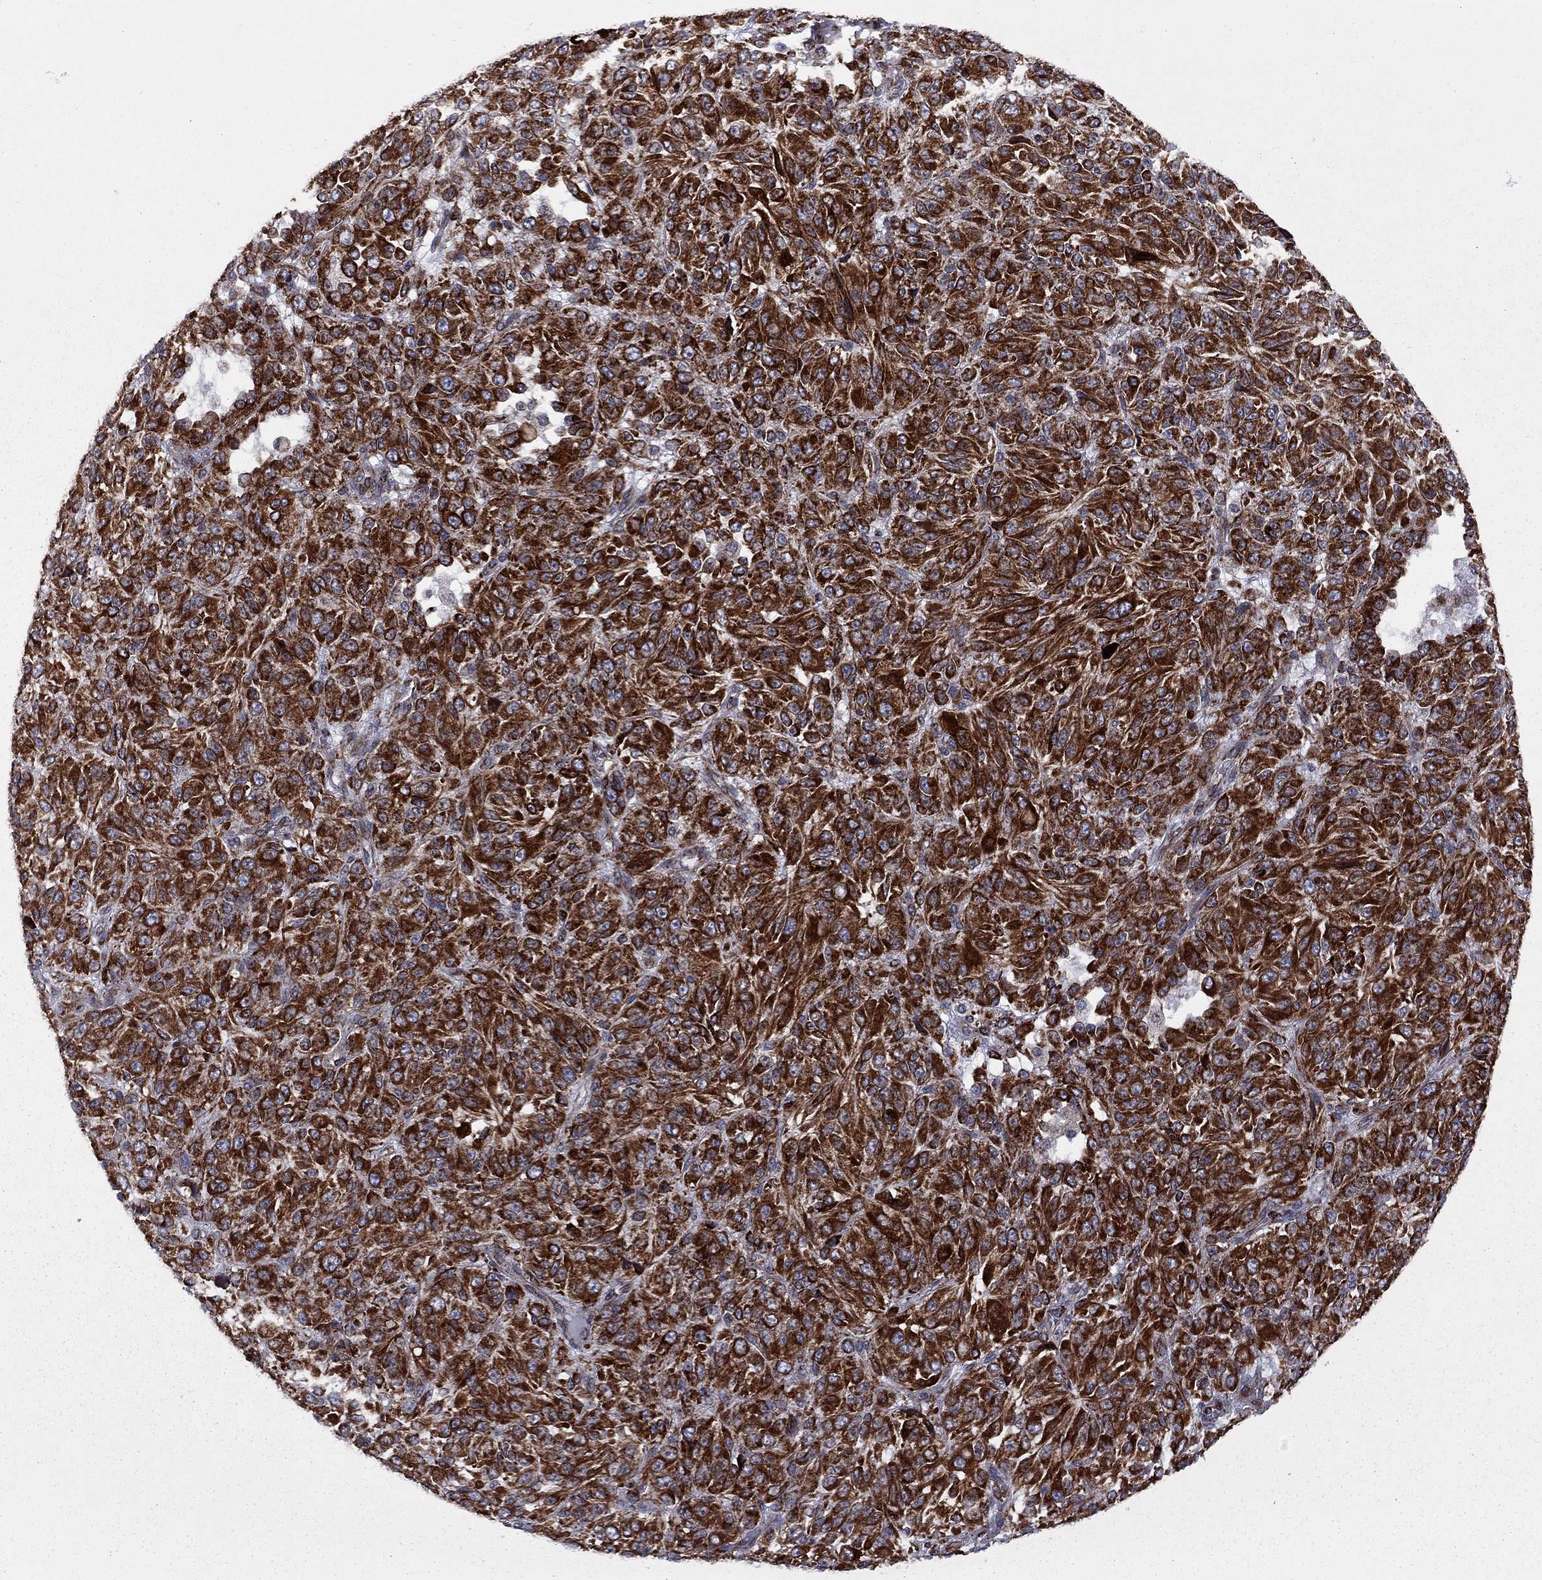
{"staining": {"intensity": "strong", "quantity": ">75%", "location": "cytoplasmic/membranous"}, "tissue": "melanoma", "cell_type": "Tumor cells", "image_type": "cancer", "snomed": [{"axis": "morphology", "description": "Malignant melanoma, Metastatic site"}, {"axis": "topography", "description": "Brain"}], "caption": "A high amount of strong cytoplasmic/membranous positivity is appreciated in approximately >75% of tumor cells in malignant melanoma (metastatic site) tissue.", "gene": "CLPTM1", "patient": {"sex": "female", "age": 56}}